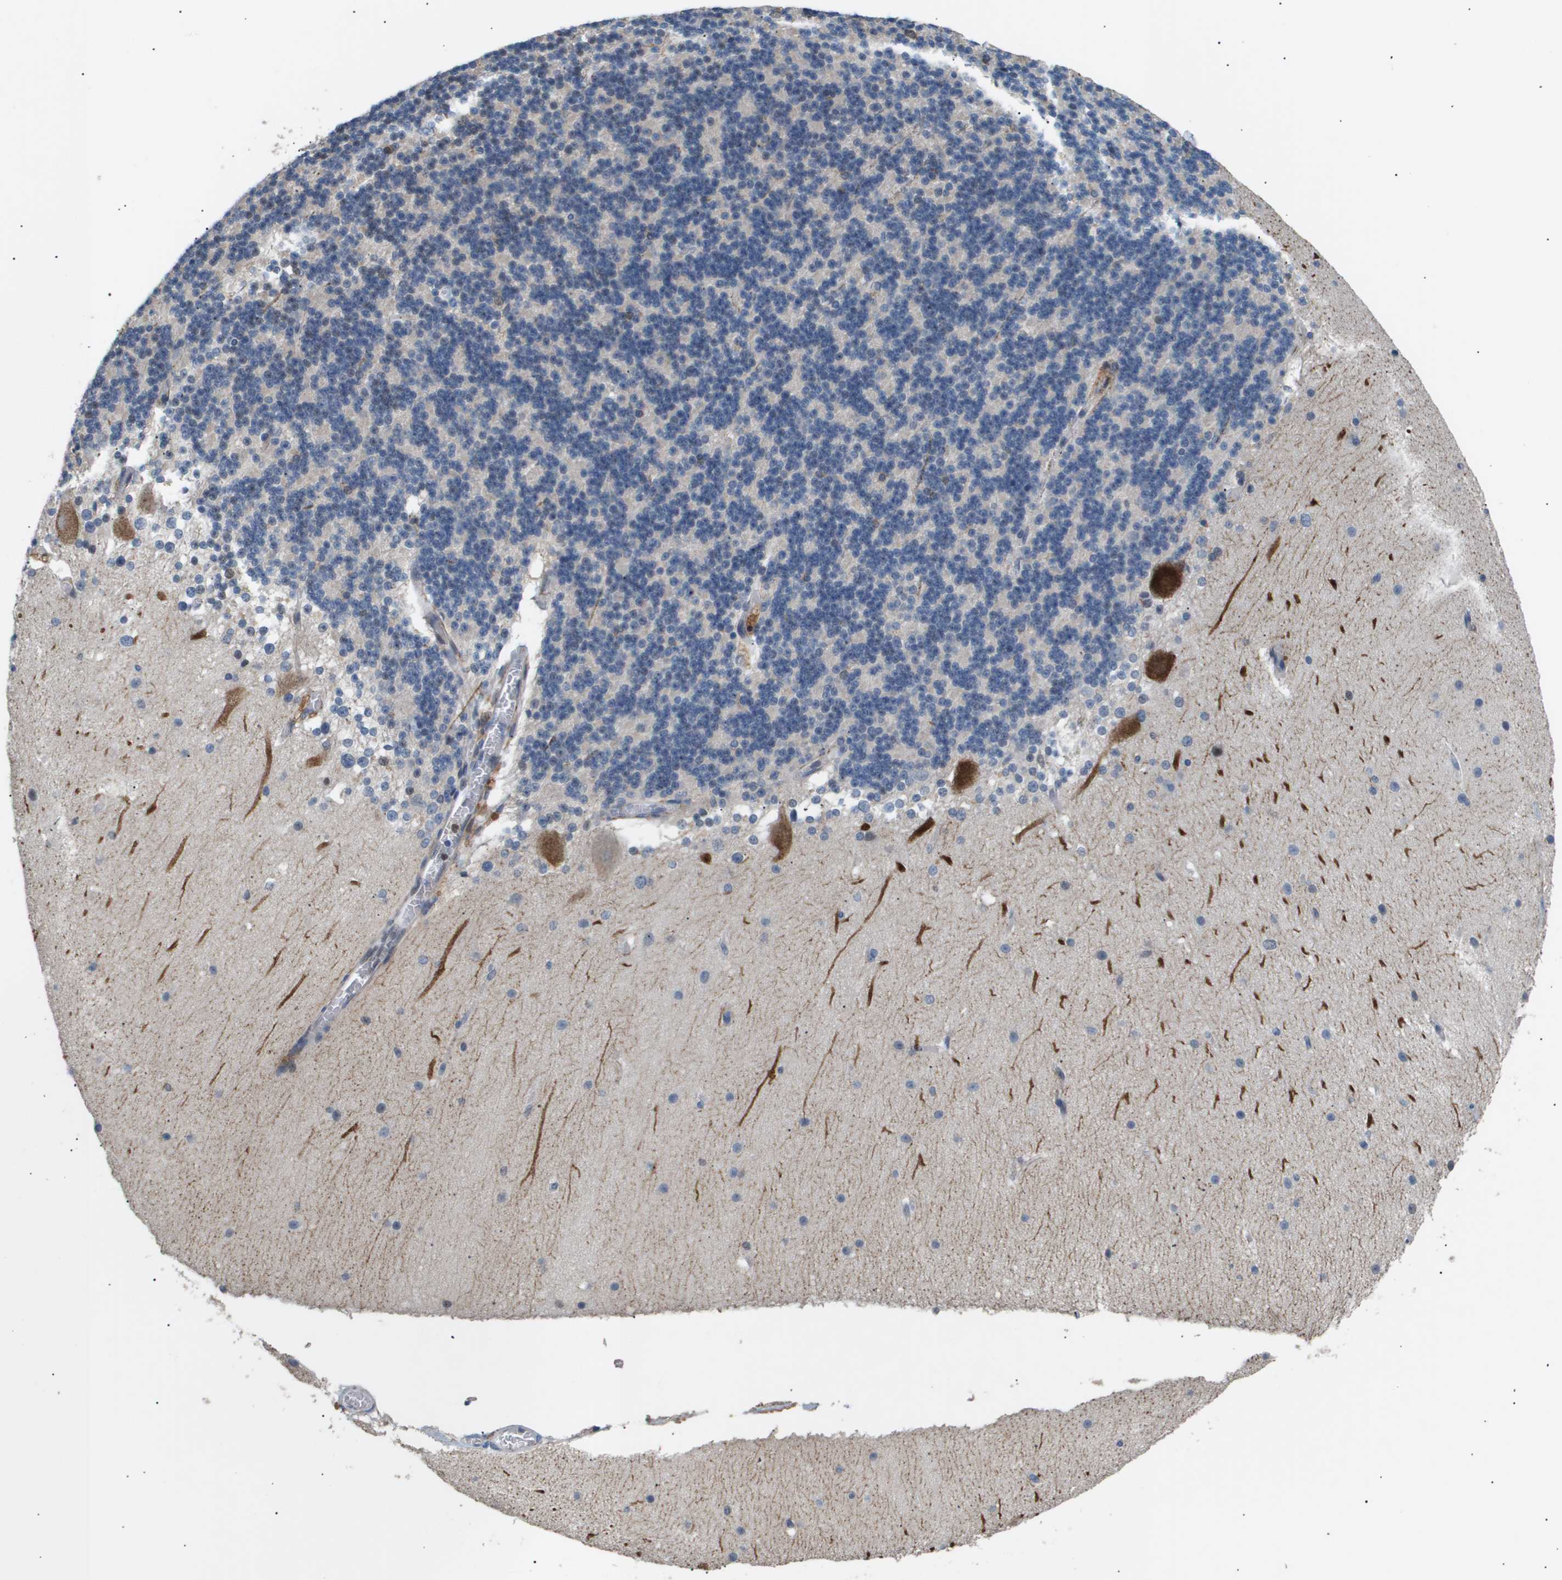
{"staining": {"intensity": "negative", "quantity": "none", "location": "none"}, "tissue": "cerebellum", "cell_type": "Cells in granular layer", "image_type": "normal", "snomed": [{"axis": "morphology", "description": "Normal tissue, NOS"}, {"axis": "topography", "description": "Cerebellum"}], "caption": "A high-resolution histopathology image shows immunohistochemistry (IHC) staining of unremarkable cerebellum, which exhibits no significant staining in cells in granular layer.", "gene": "AKR1A1", "patient": {"sex": "female", "age": 19}}